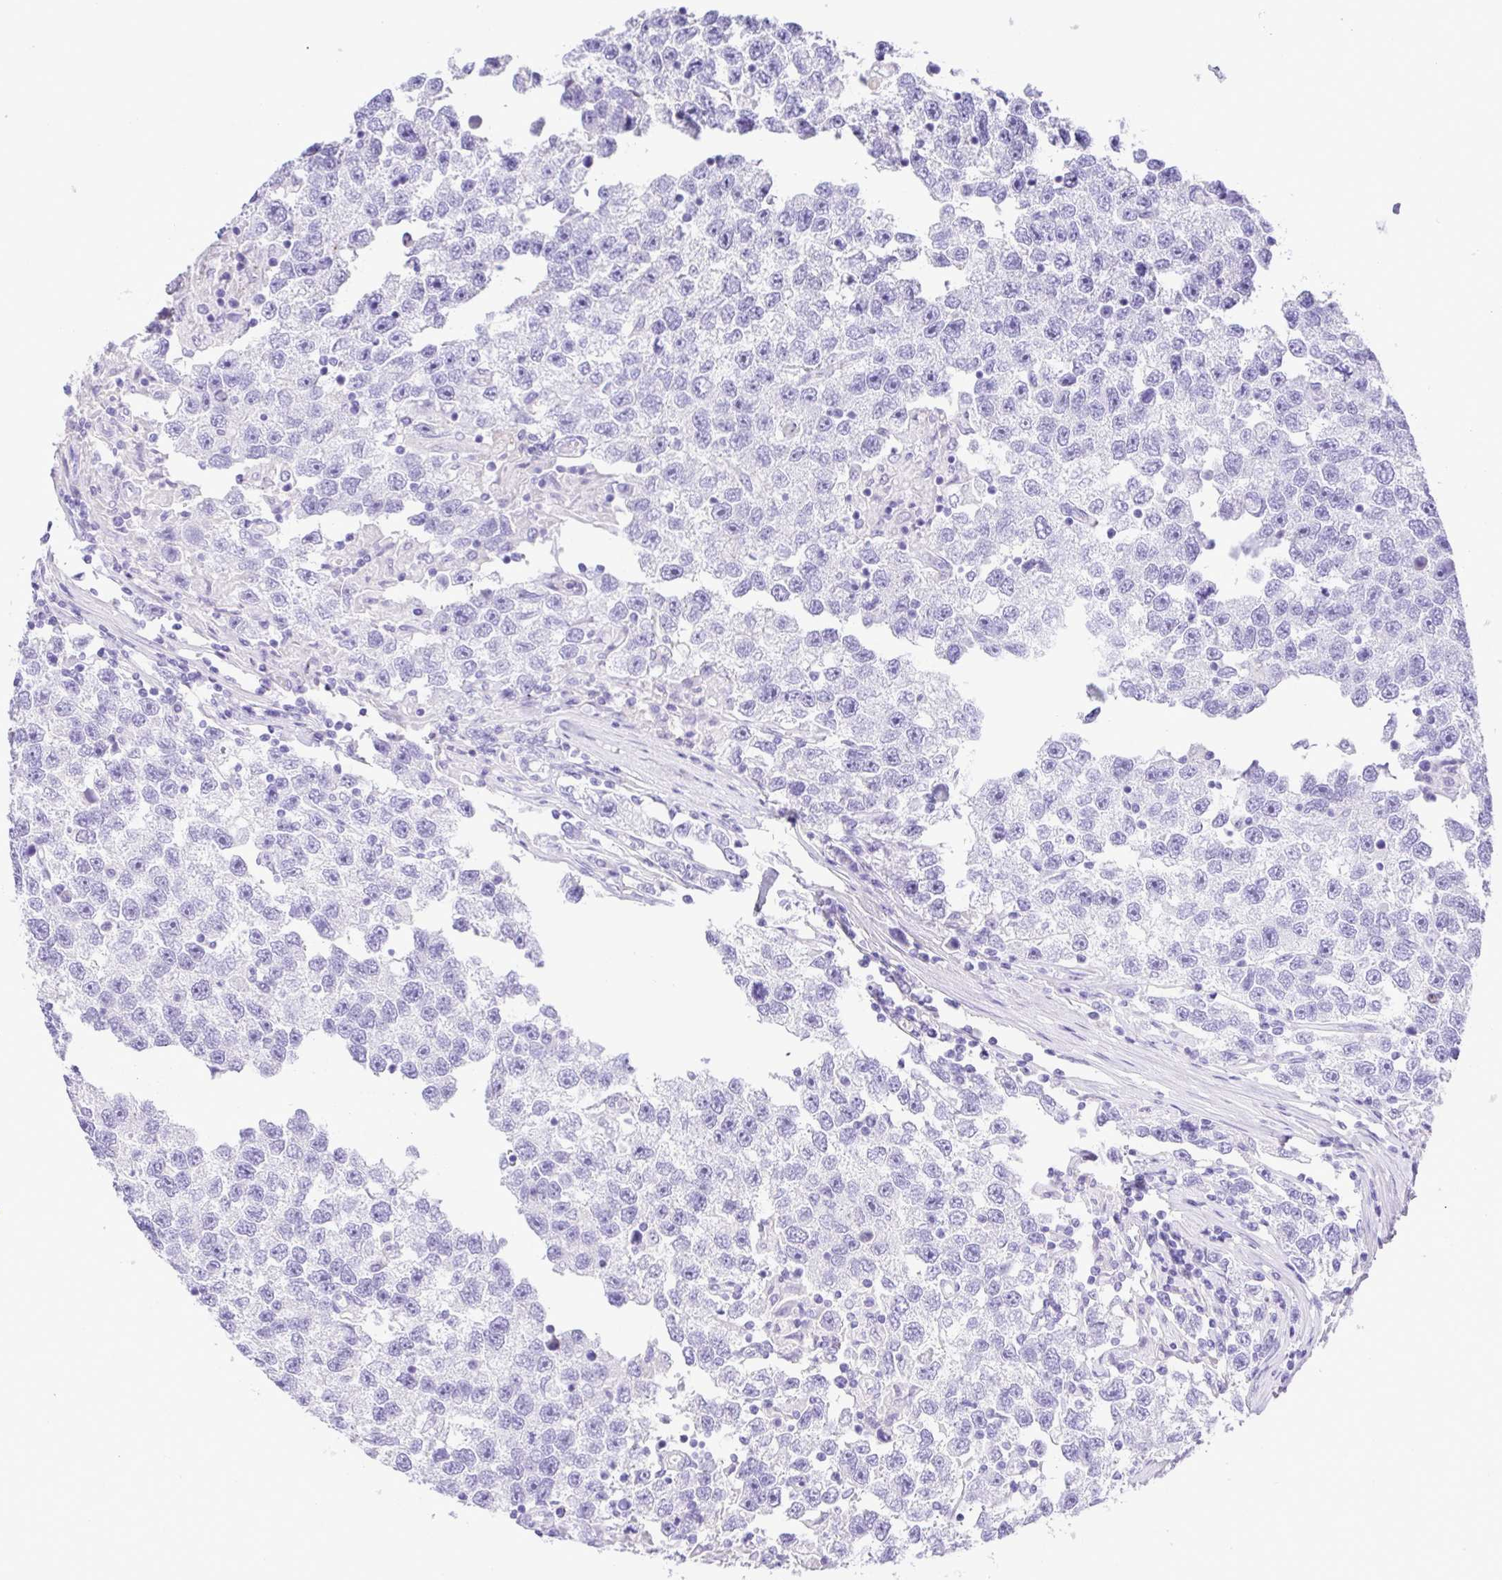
{"staining": {"intensity": "negative", "quantity": "none", "location": "none"}, "tissue": "testis cancer", "cell_type": "Tumor cells", "image_type": "cancer", "snomed": [{"axis": "morphology", "description": "Seminoma, NOS"}, {"axis": "topography", "description": "Testis"}], "caption": "The immunohistochemistry micrograph has no significant expression in tumor cells of testis cancer (seminoma) tissue.", "gene": "OVGP1", "patient": {"sex": "male", "age": 26}}